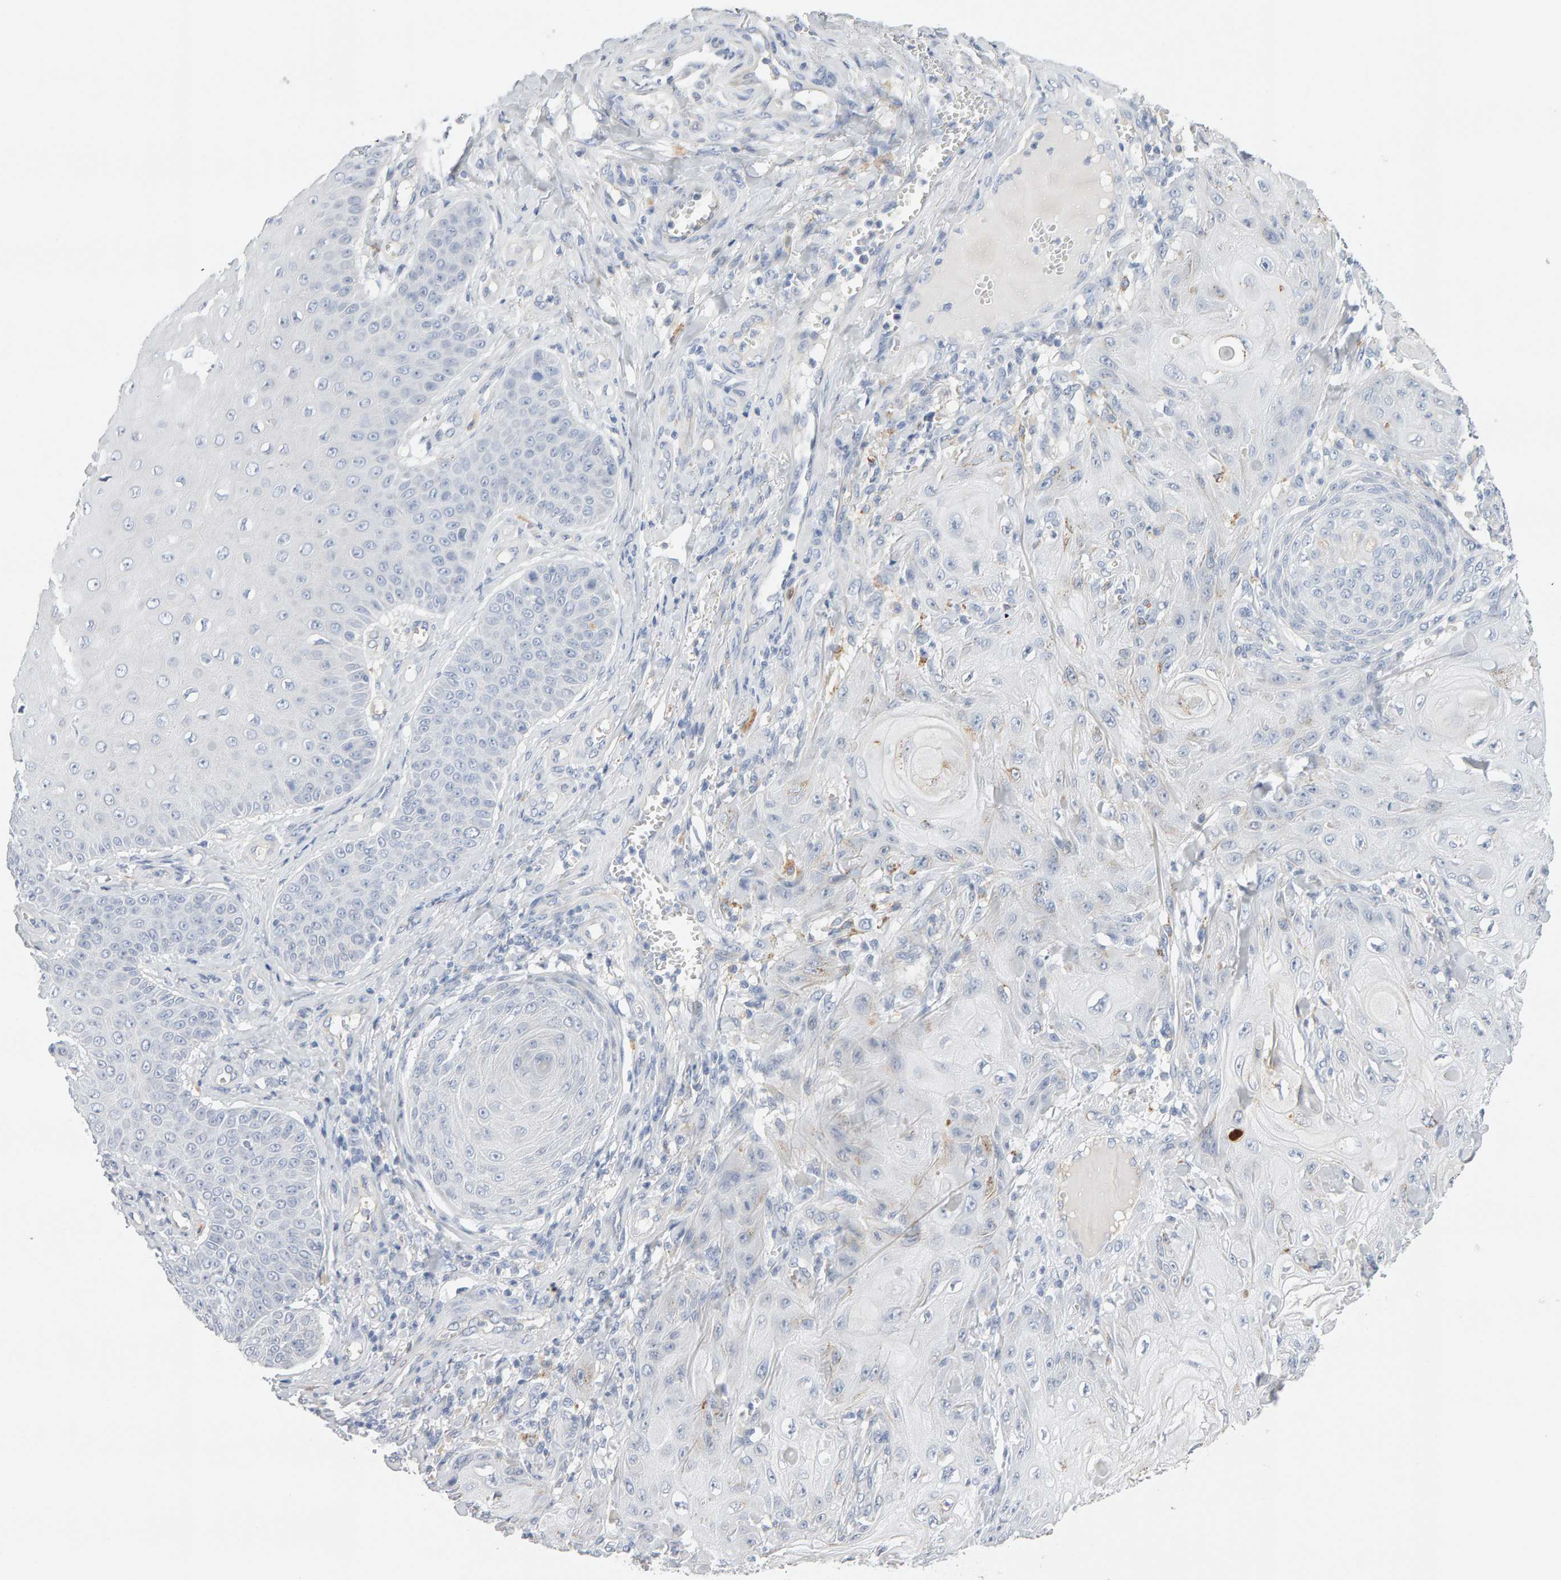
{"staining": {"intensity": "weak", "quantity": "<25%", "location": "cytoplasmic/membranous"}, "tissue": "skin cancer", "cell_type": "Tumor cells", "image_type": "cancer", "snomed": [{"axis": "morphology", "description": "Squamous cell carcinoma, NOS"}, {"axis": "topography", "description": "Skin"}], "caption": "IHC of human skin squamous cell carcinoma reveals no staining in tumor cells.", "gene": "METRNL", "patient": {"sex": "male", "age": 74}}